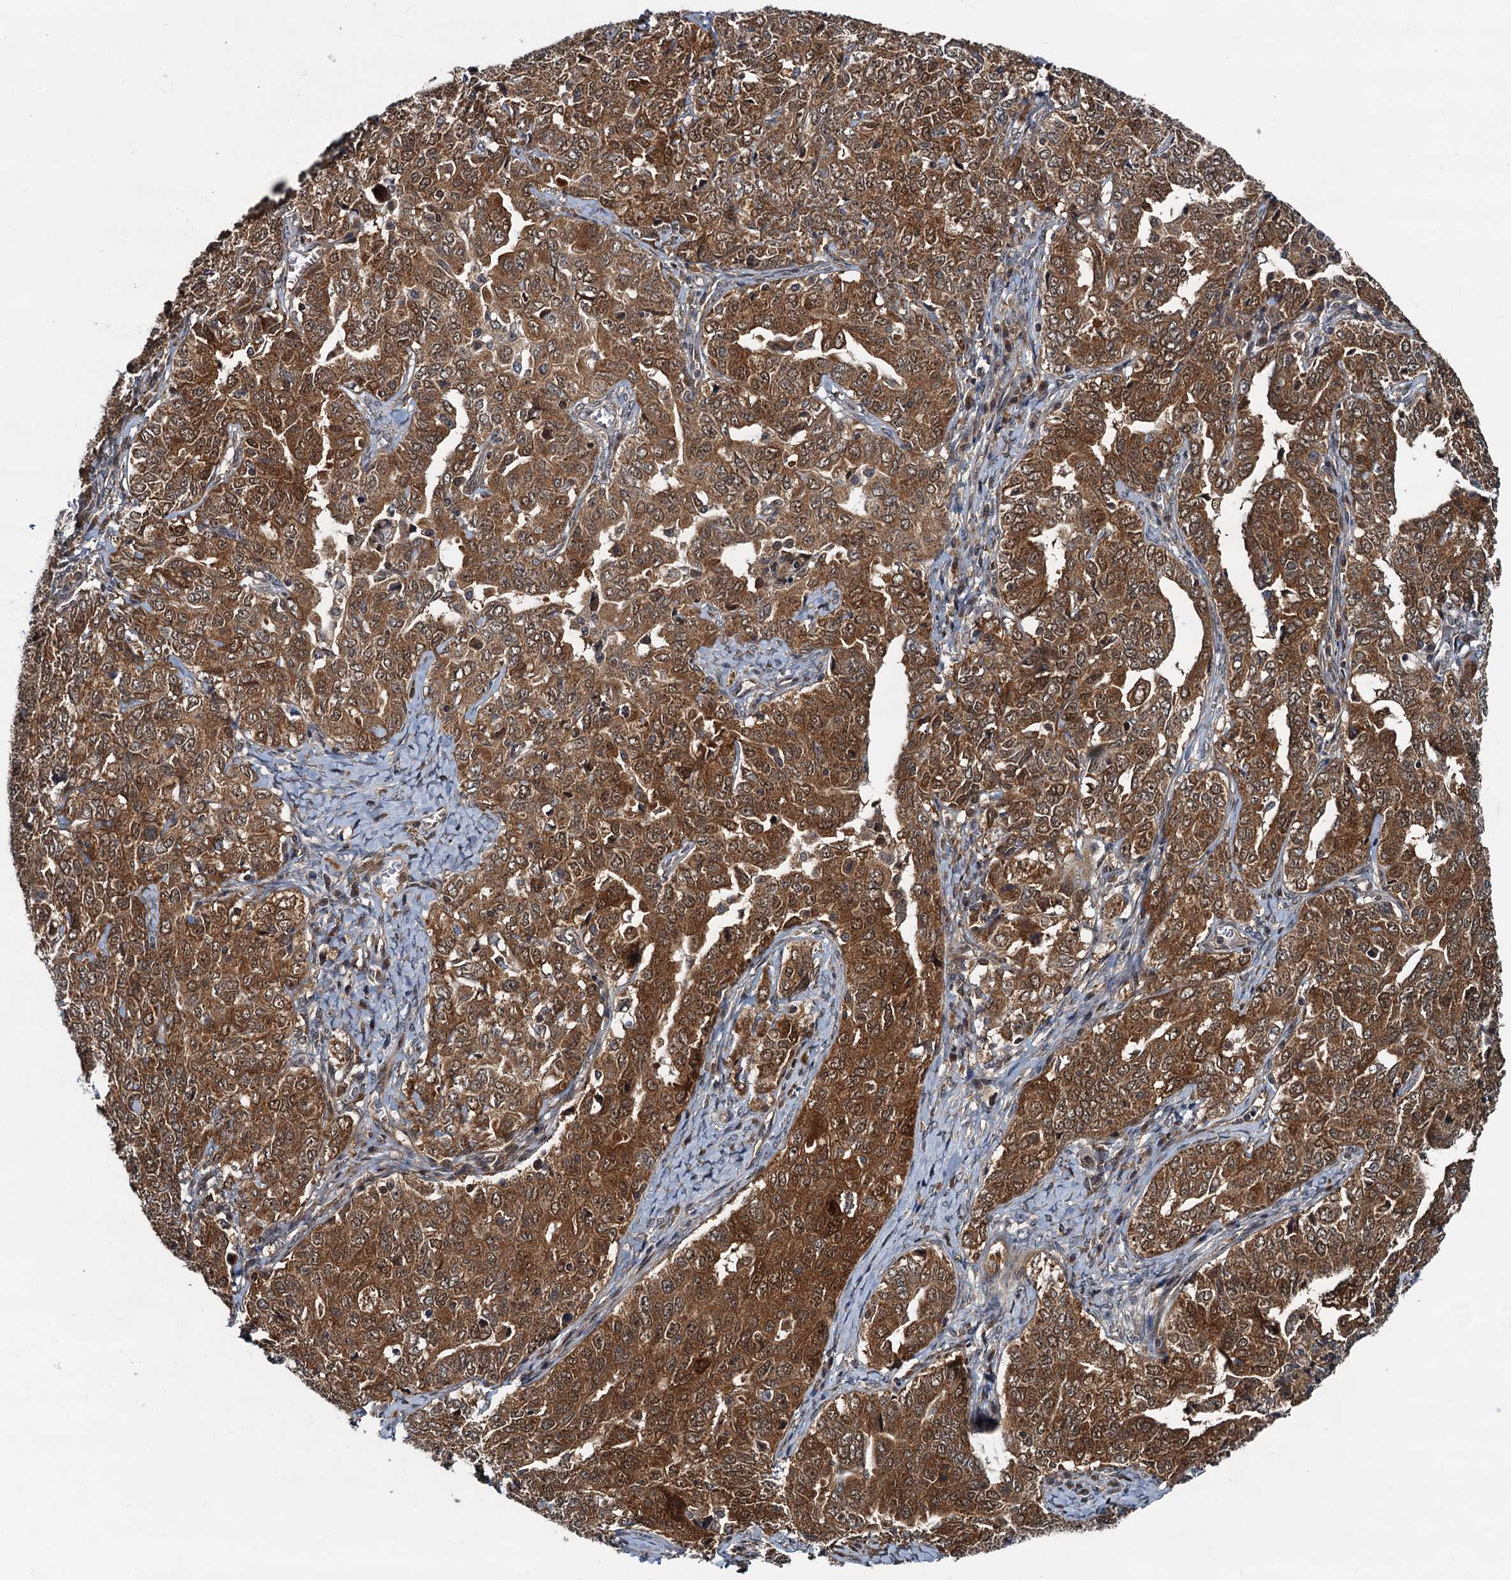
{"staining": {"intensity": "strong", "quantity": ">75%", "location": "cytoplasmic/membranous,nuclear"}, "tissue": "ovarian cancer", "cell_type": "Tumor cells", "image_type": "cancer", "snomed": [{"axis": "morphology", "description": "Carcinoma, endometroid"}, {"axis": "topography", "description": "Ovary"}], "caption": "There is high levels of strong cytoplasmic/membranous and nuclear staining in tumor cells of ovarian cancer, as demonstrated by immunohistochemical staining (brown color).", "gene": "AAGAB", "patient": {"sex": "female", "age": 62}}